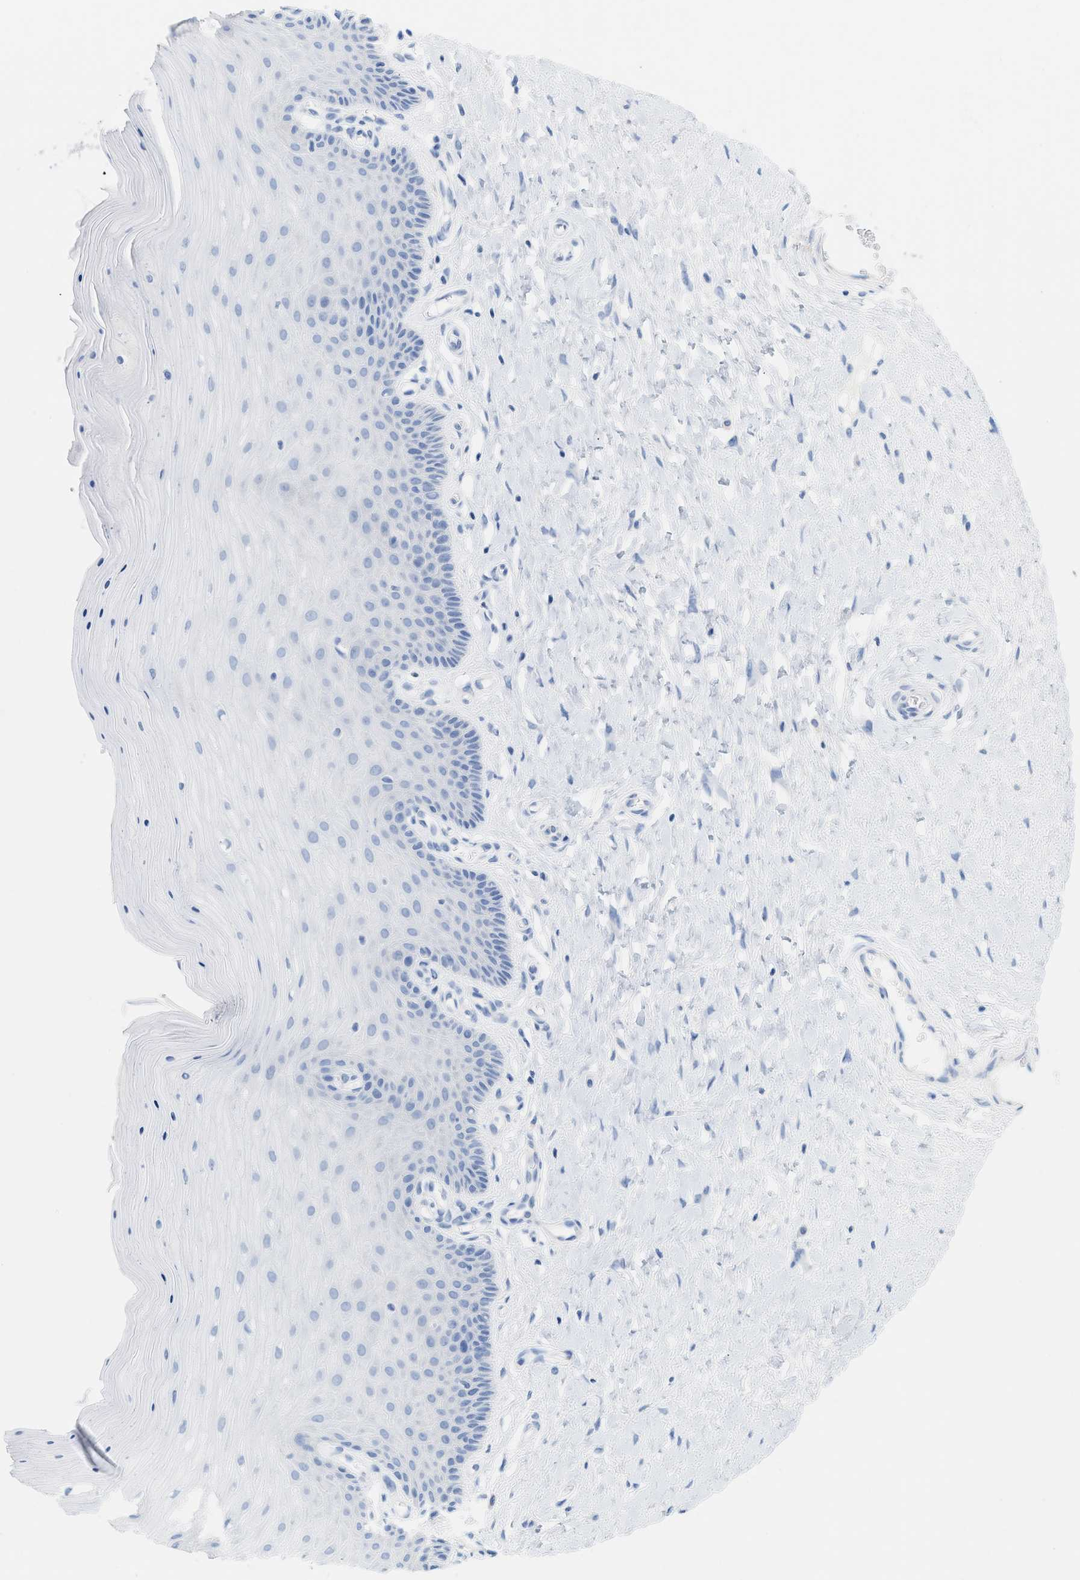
{"staining": {"intensity": "weak", "quantity": "<25%", "location": "cytoplasmic/membranous"}, "tissue": "cervix", "cell_type": "Glandular cells", "image_type": "normal", "snomed": [{"axis": "morphology", "description": "Normal tissue, NOS"}, {"axis": "topography", "description": "Cervix"}], "caption": "An image of cervix stained for a protein exhibits no brown staining in glandular cells. The staining was performed using DAB (3,3'-diaminobenzidine) to visualize the protein expression in brown, while the nuclei were stained in blue with hematoxylin (Magnification: 20x).", "gene": "PAPPA", "patient": {"sex": "female", "age": 55}}